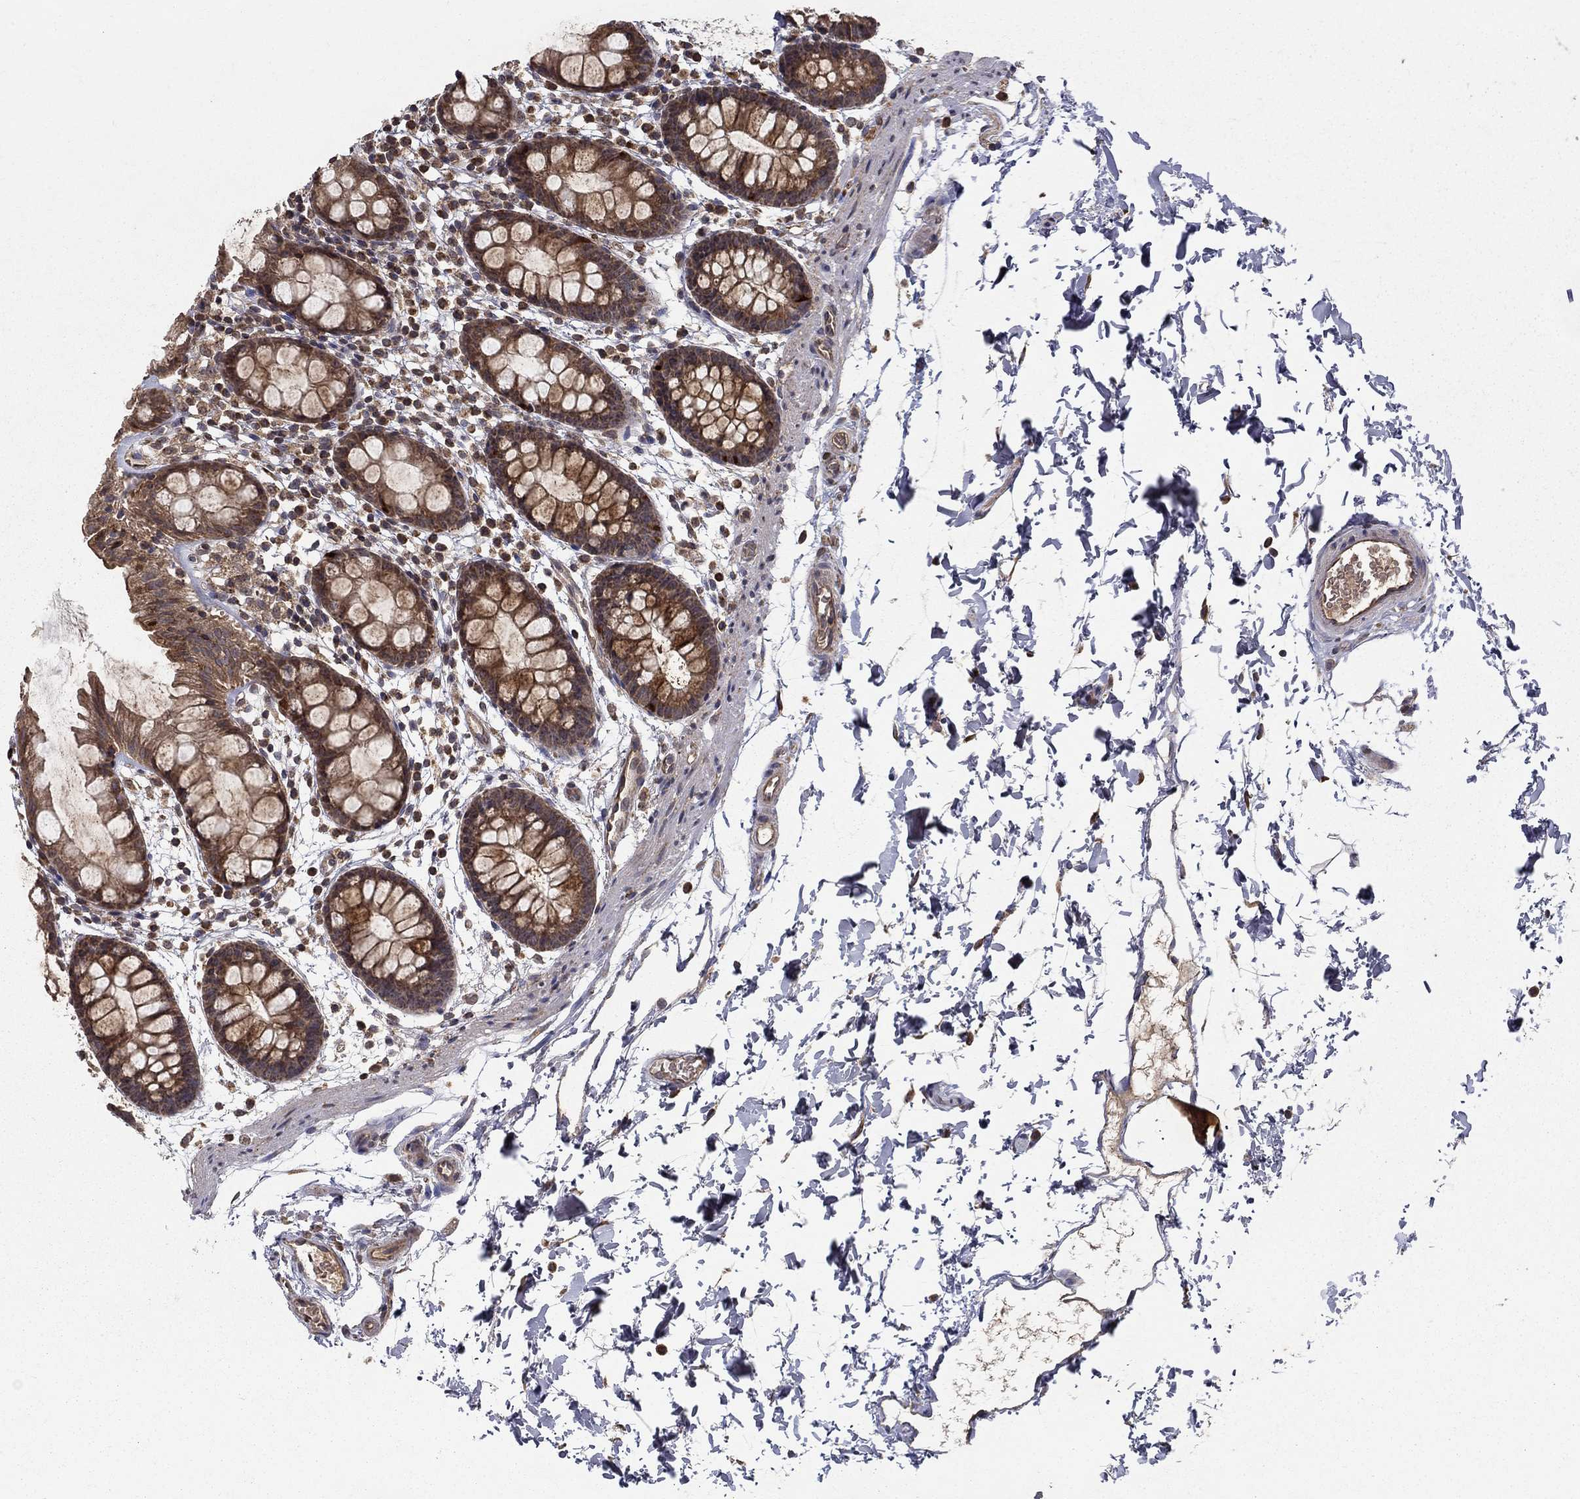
{"staining": {"intensity": "moderate", "quantity": ">75%", "location": "cytoplasmic/membranous"}, "tissue": "rectum", "cell_type": "Glandular cells", "image_type": "normal", "snomed": [{"axis": "morphology", "description": "Normal tissue, NOS"}, {"axis": "topography", "description": "Rectum"}], "caption": "A high-resolution photomicrograph shows immunohistochemistry (IHC) staining of benign rectum, which displays moderate cytoplasmic/membranous staining in approximately >75% of glandular cells.", "gene": "SLC2A13", "patient": {"sex": "male", "age": 57}}